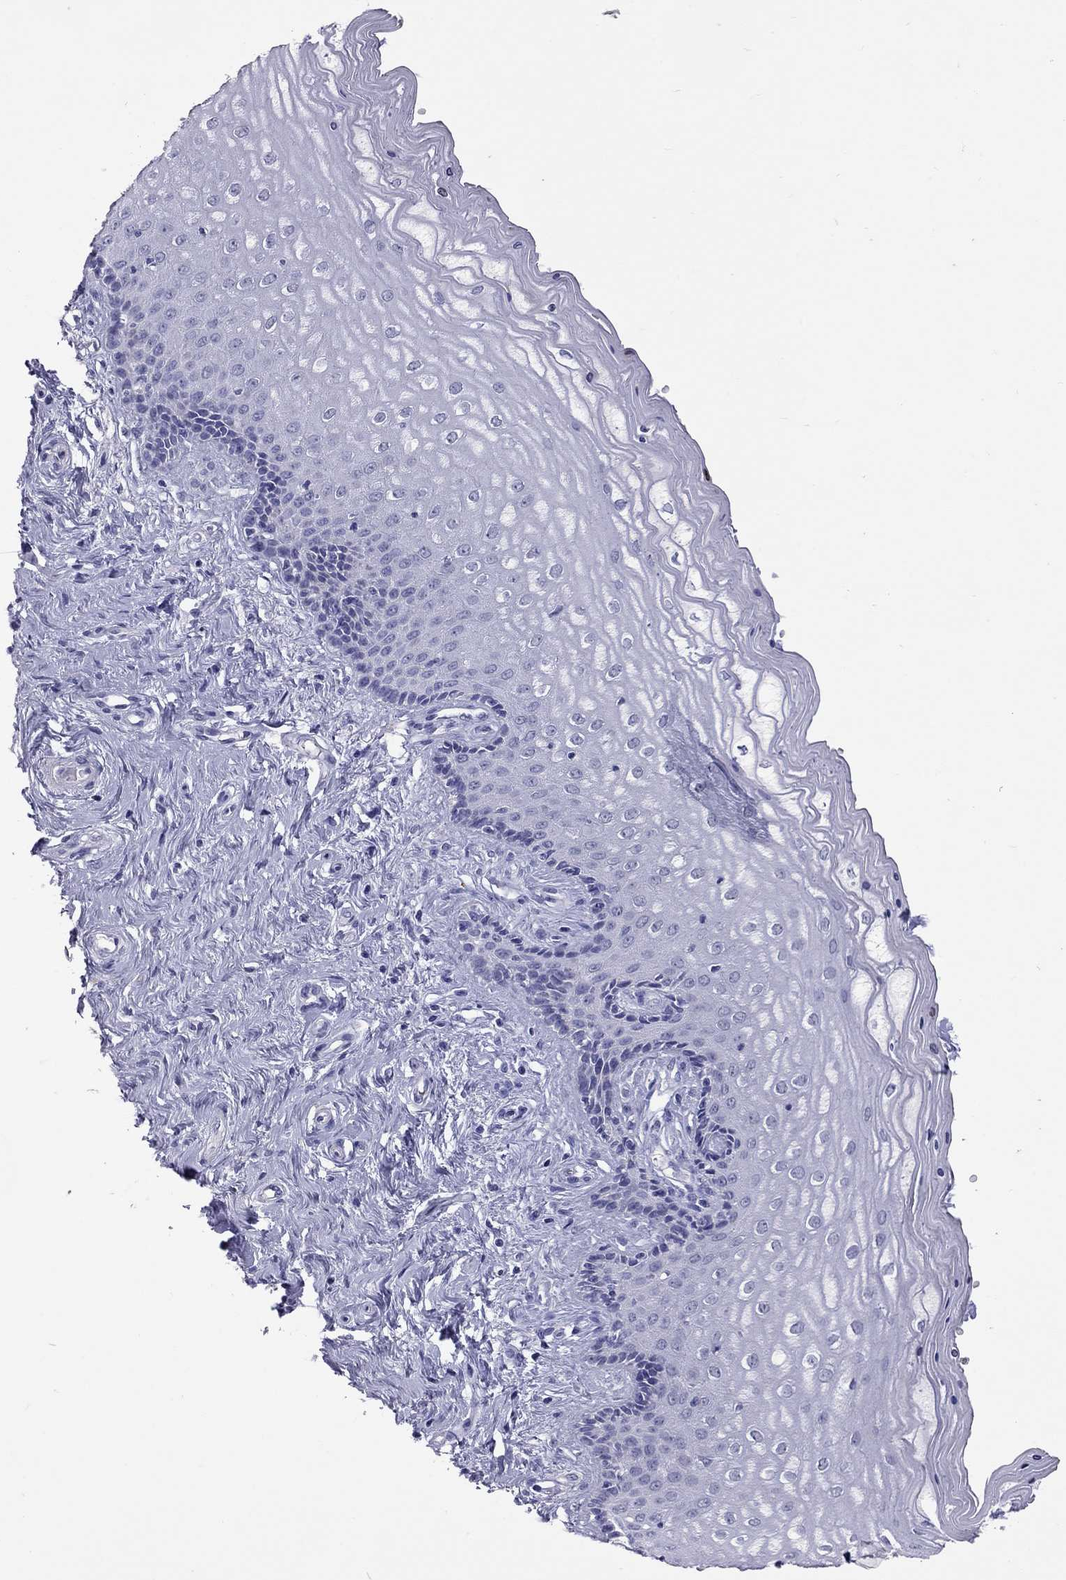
{"staining": {"intensity": "negative", "quantity": "none", "location": "none"}, "tissue": "vagina", "cell_type": "Squamous epithelial cells", "image_type": "normal", "snomed": [{"axis": "morphology", "description": "Normal tissue, NOS"}, {"axis": "topography", "description": "Vagina"}], "caption": "DAB (3,3'-diaminobenzidine) immunohistochemical staining of benign vagina displays no significant expression in squamous epithelial cells.", "gene": "SLAMF1", "patient": {"sex": "female", "age": 45}}